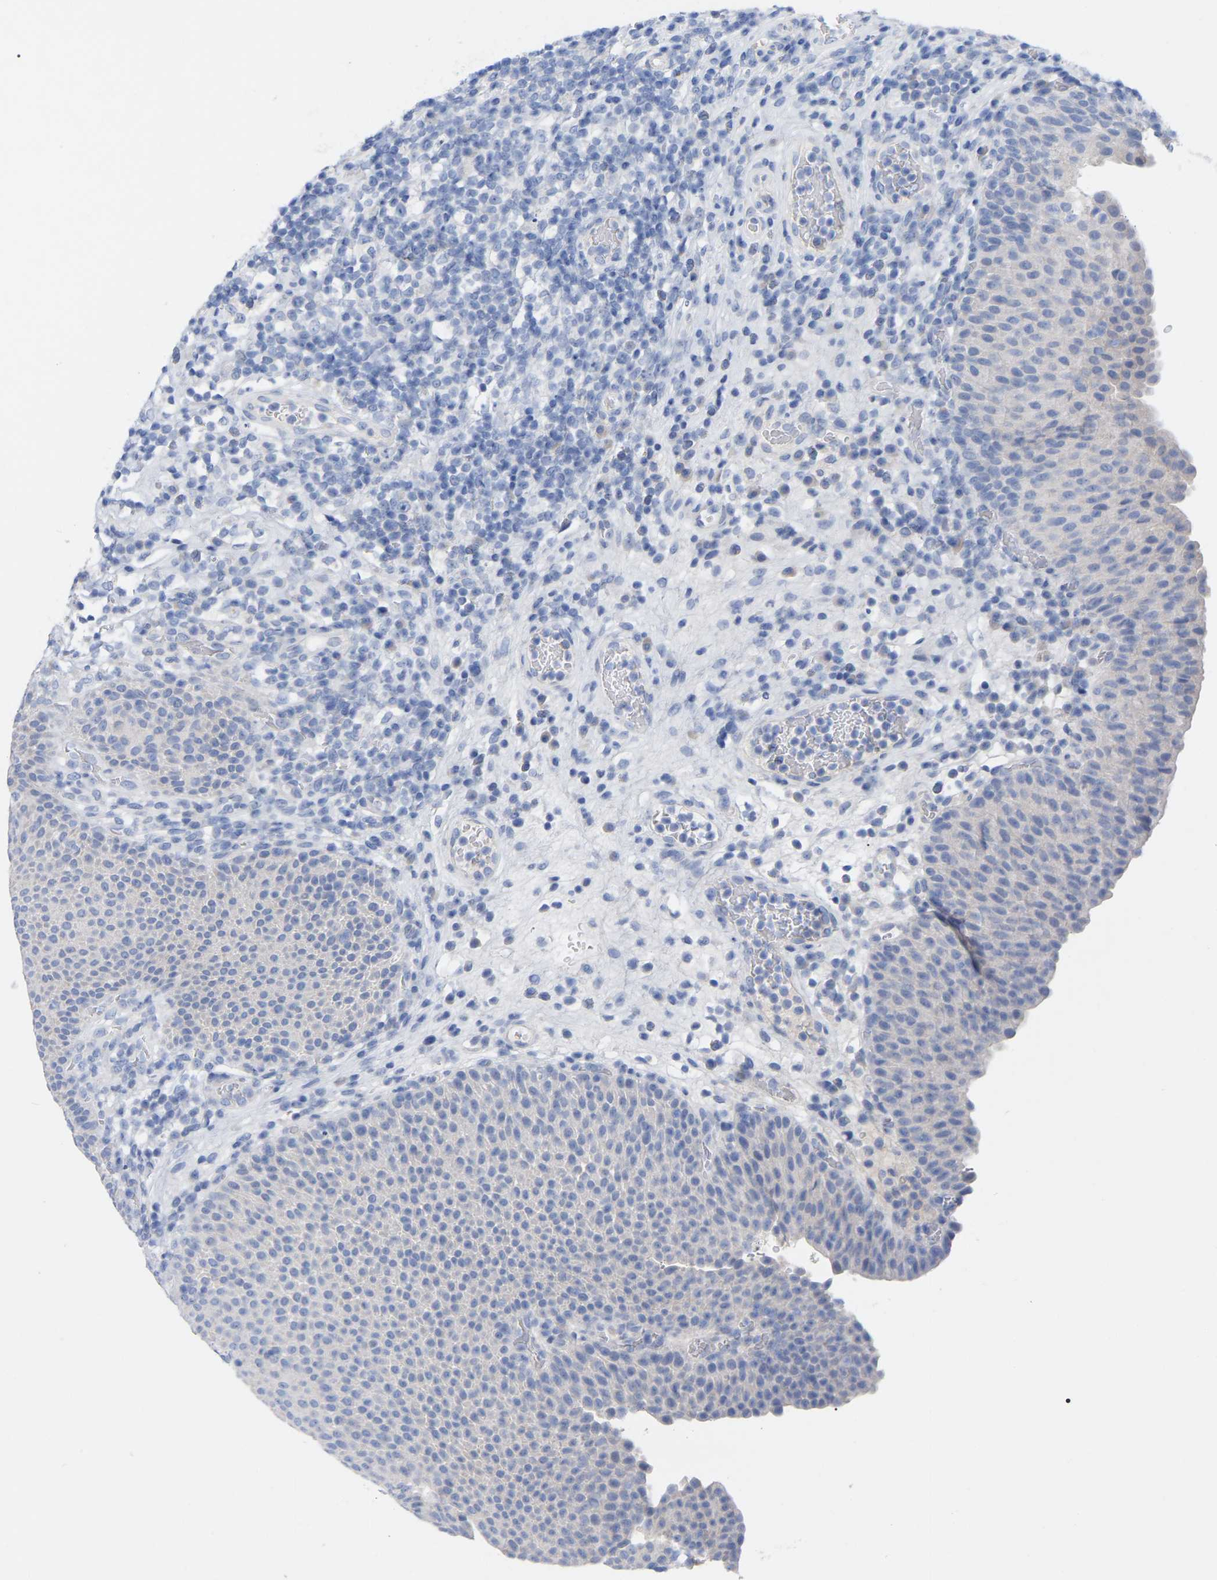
{"staining": {"intensity": "negative", "quantity": "none", "location": "none"}, "tissue": "urothelial cancer", "cell_type": "Tumor cells", "image_type": "cancer", "snomed": [{"axis": "morphology", "description": "Urothelial carcinoma, High grade"}, {"axis": "topography", "description": "Urinary bladder"}], "caption": "High magnification brightfield microscopy of urothelial cancer stained with DAB (3,3'-diaminobenzidine) (brown) and counterstained with hematoxylin (blue): tumor cells show no significant expression.", "gene": "HAPLN1", "patient": {"sex": "male", "age": 74}}